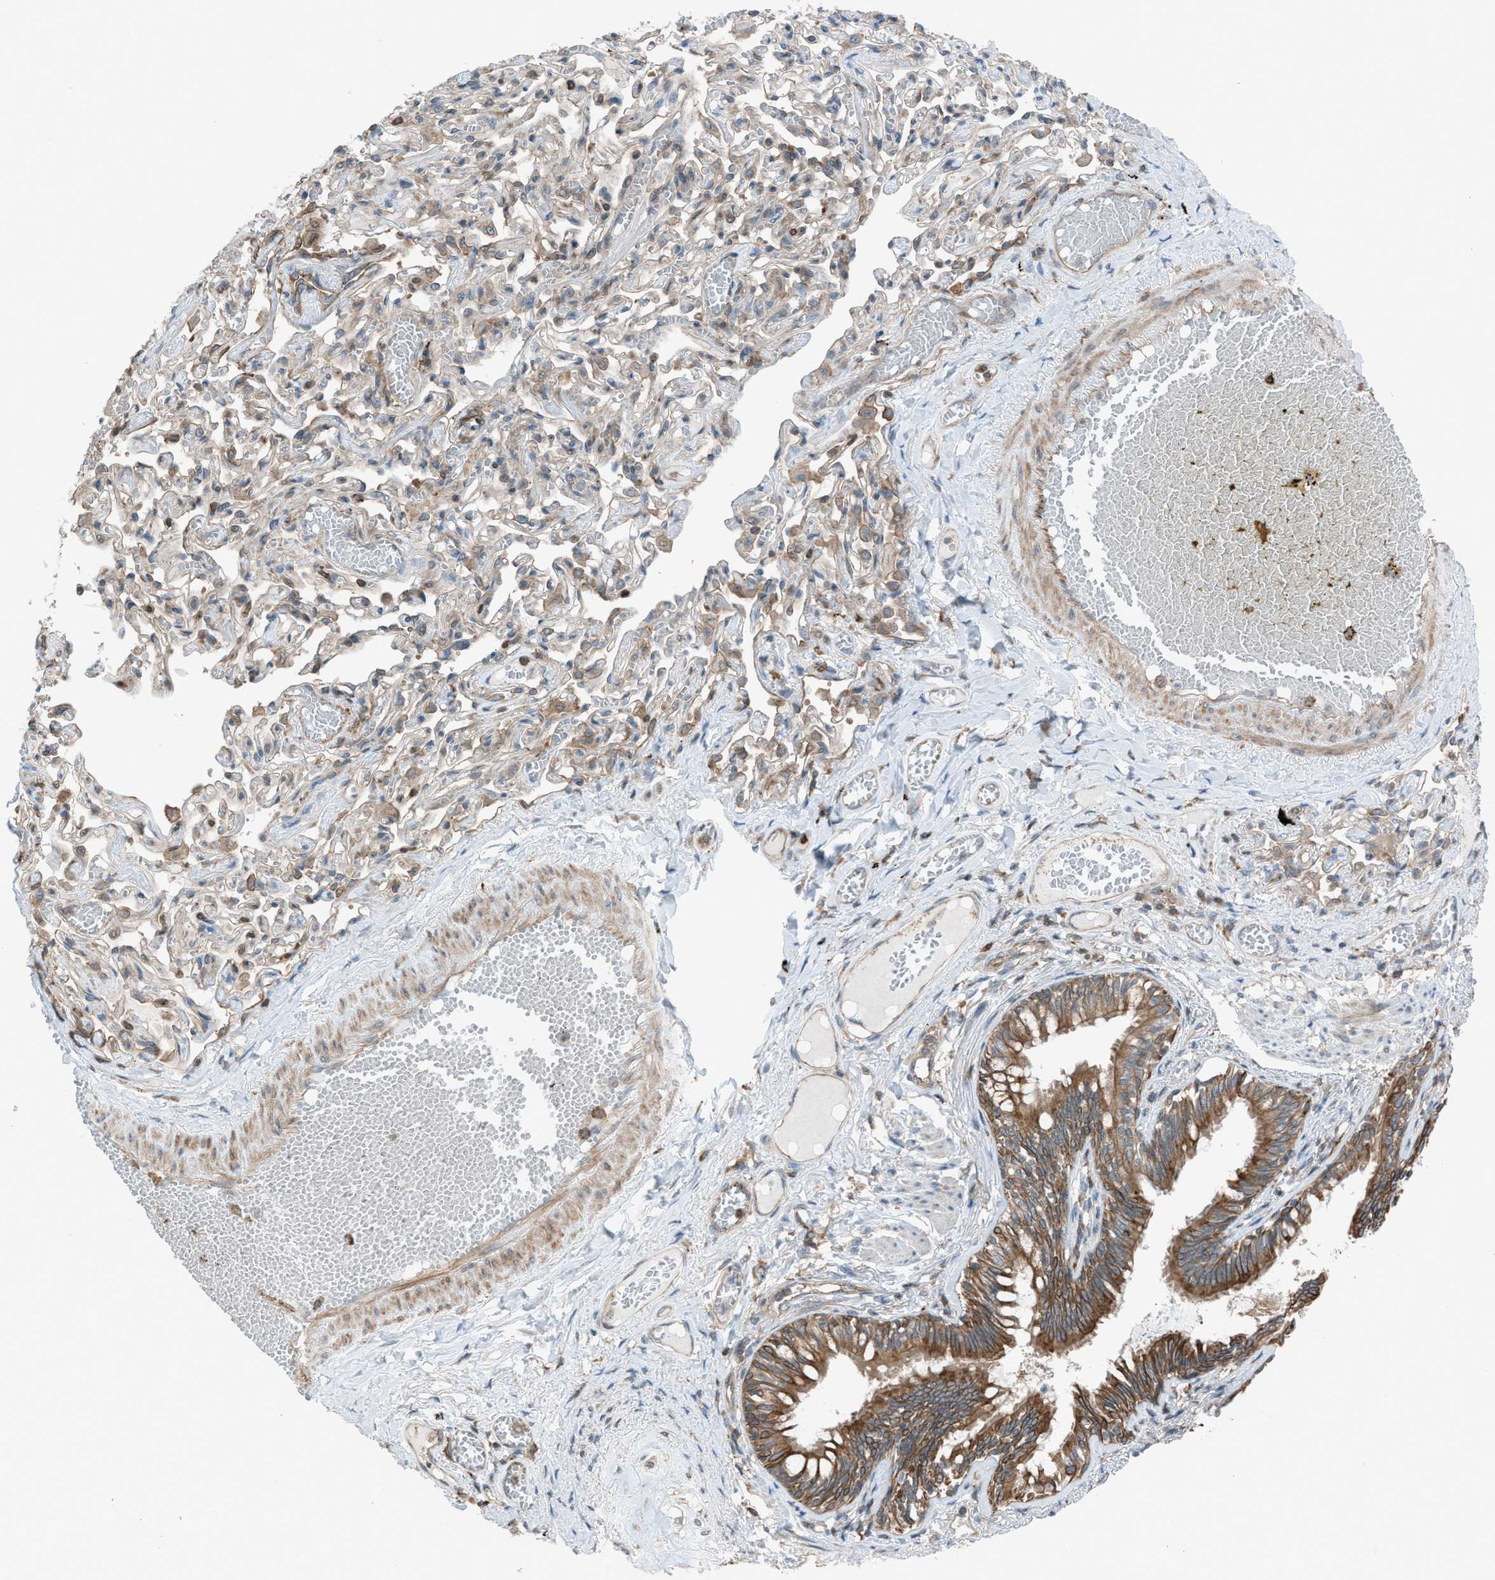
{"staining": {"intensity": "moderate", "quantity": ">75%", "location": "cytoplasmic/membranous"}, "tissue": "bronchus", "cell_type": "Respiratory epithelial cells", "image_type": "normal", "snomed": [{"axis": "morphology", "description": "Normal tissue, NOS"}, {"axis": "morphology", "description": "Inflammation, NOS"}, {"axis": "topography", "description": "Cartilage tissue"}, {"axis": "topography", "description": "Lung"}], "caption": "A histopathology image of bronchus stained for a protein reveals moderate cytoplasmic/membranous brown staining in respiratory epithelial cells.", "gene": "DYRK1A", "patient": {"sex": "male", "age": 71}}